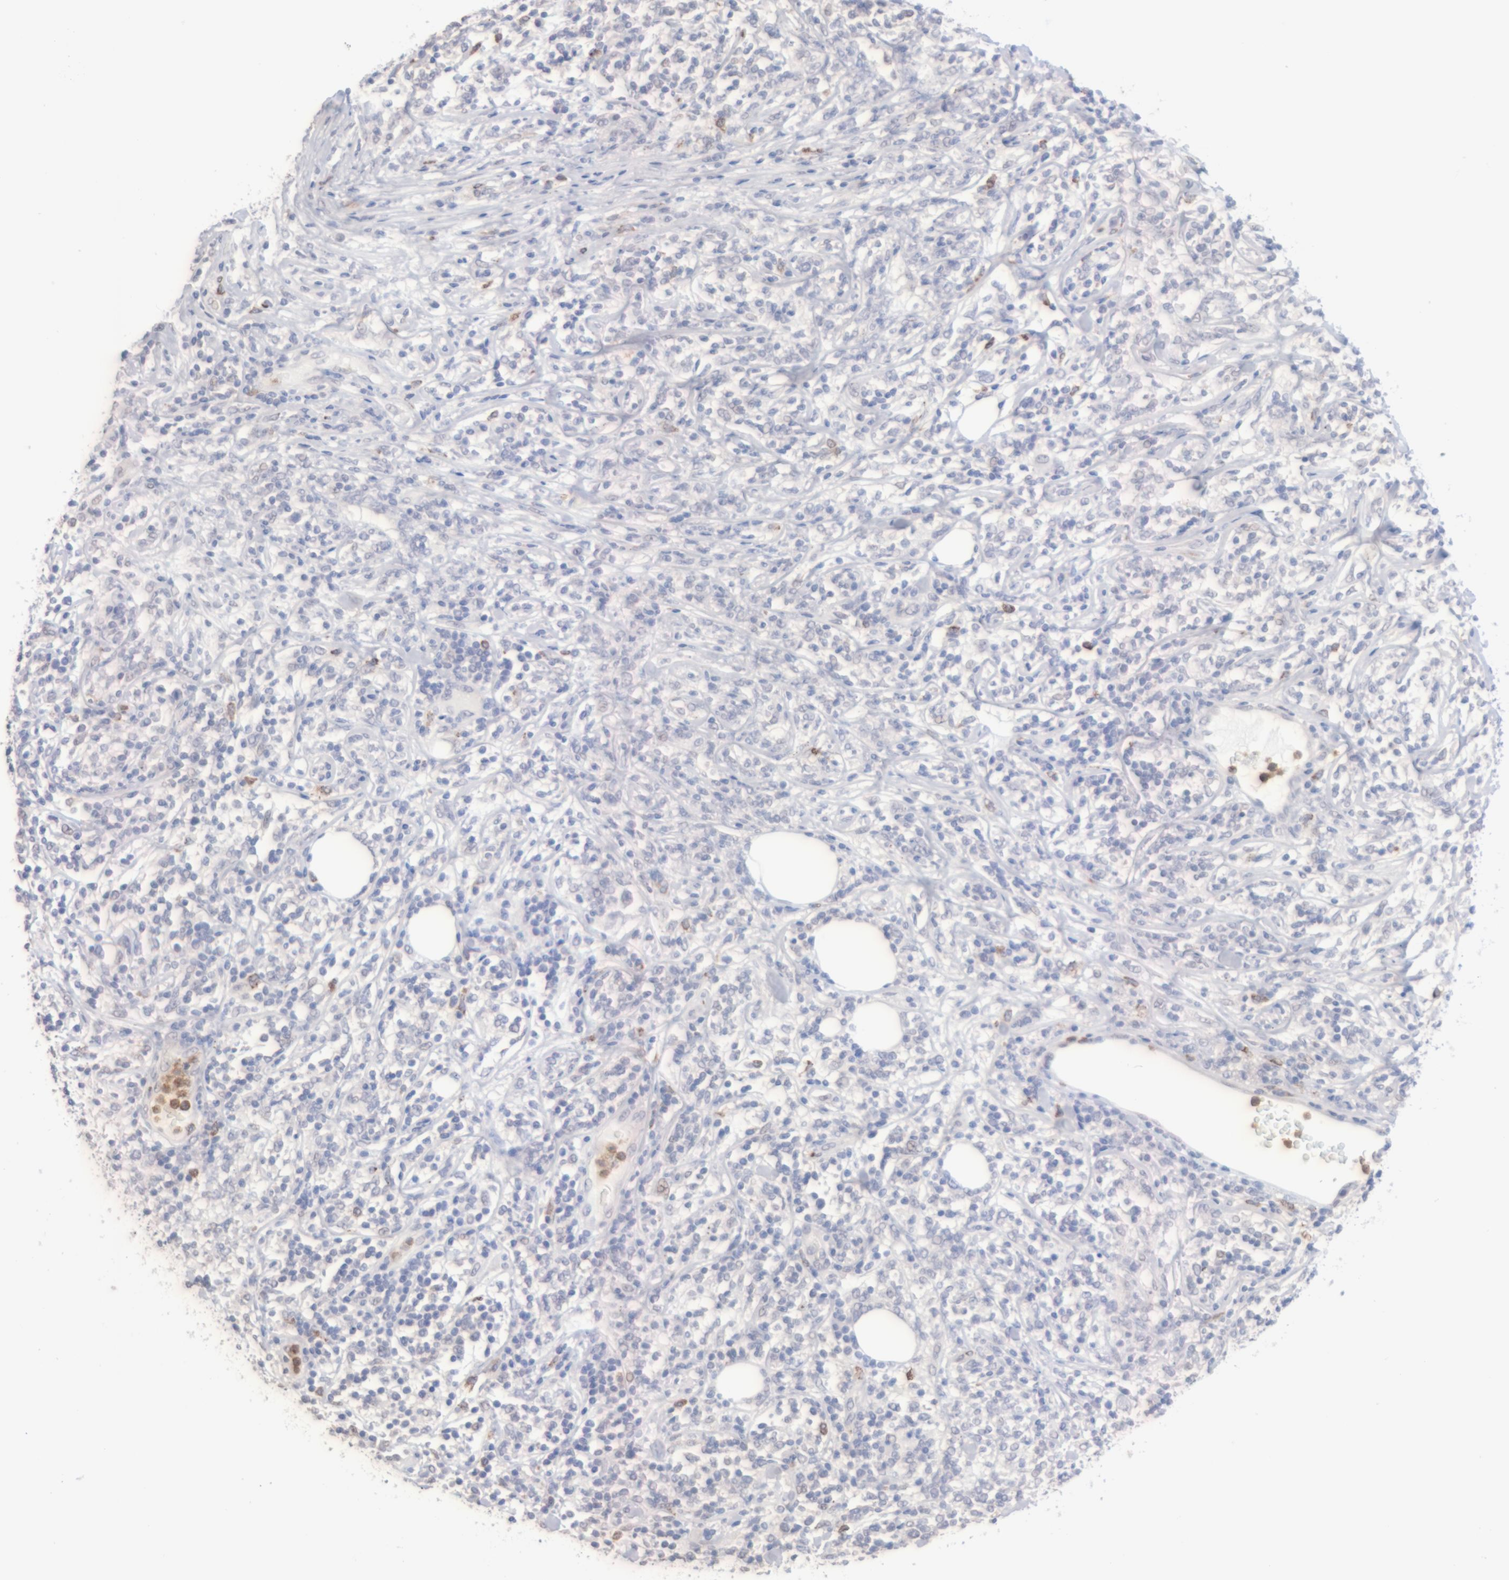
{"staining": {"intensity": "negative", "quantity": "none", "location": "none"}, "tissue": "lymphoma", "cell_type": "Tumor cells", "image_type": "cancer", "snomed": [{"axis": "morphology", "description": "Malignant lymphoma, non-Hodgkin's type, High grade"}, {"axis": "topography", "description": "Lymph node"}], "caption": "A histopathology image of high-grade malignant lymphoma, non-Hodgkin's type stained for a protein displays no brown staining in tumor cells. (Stains: DAB (3,3'-diaminobenzidine) immunohistochemistry with hematoxylin counter stain, Microscopy: brightfield microscopy at high magnification).", "gene": "MGAM", "patient": {"sex": "female", "age": 84}}